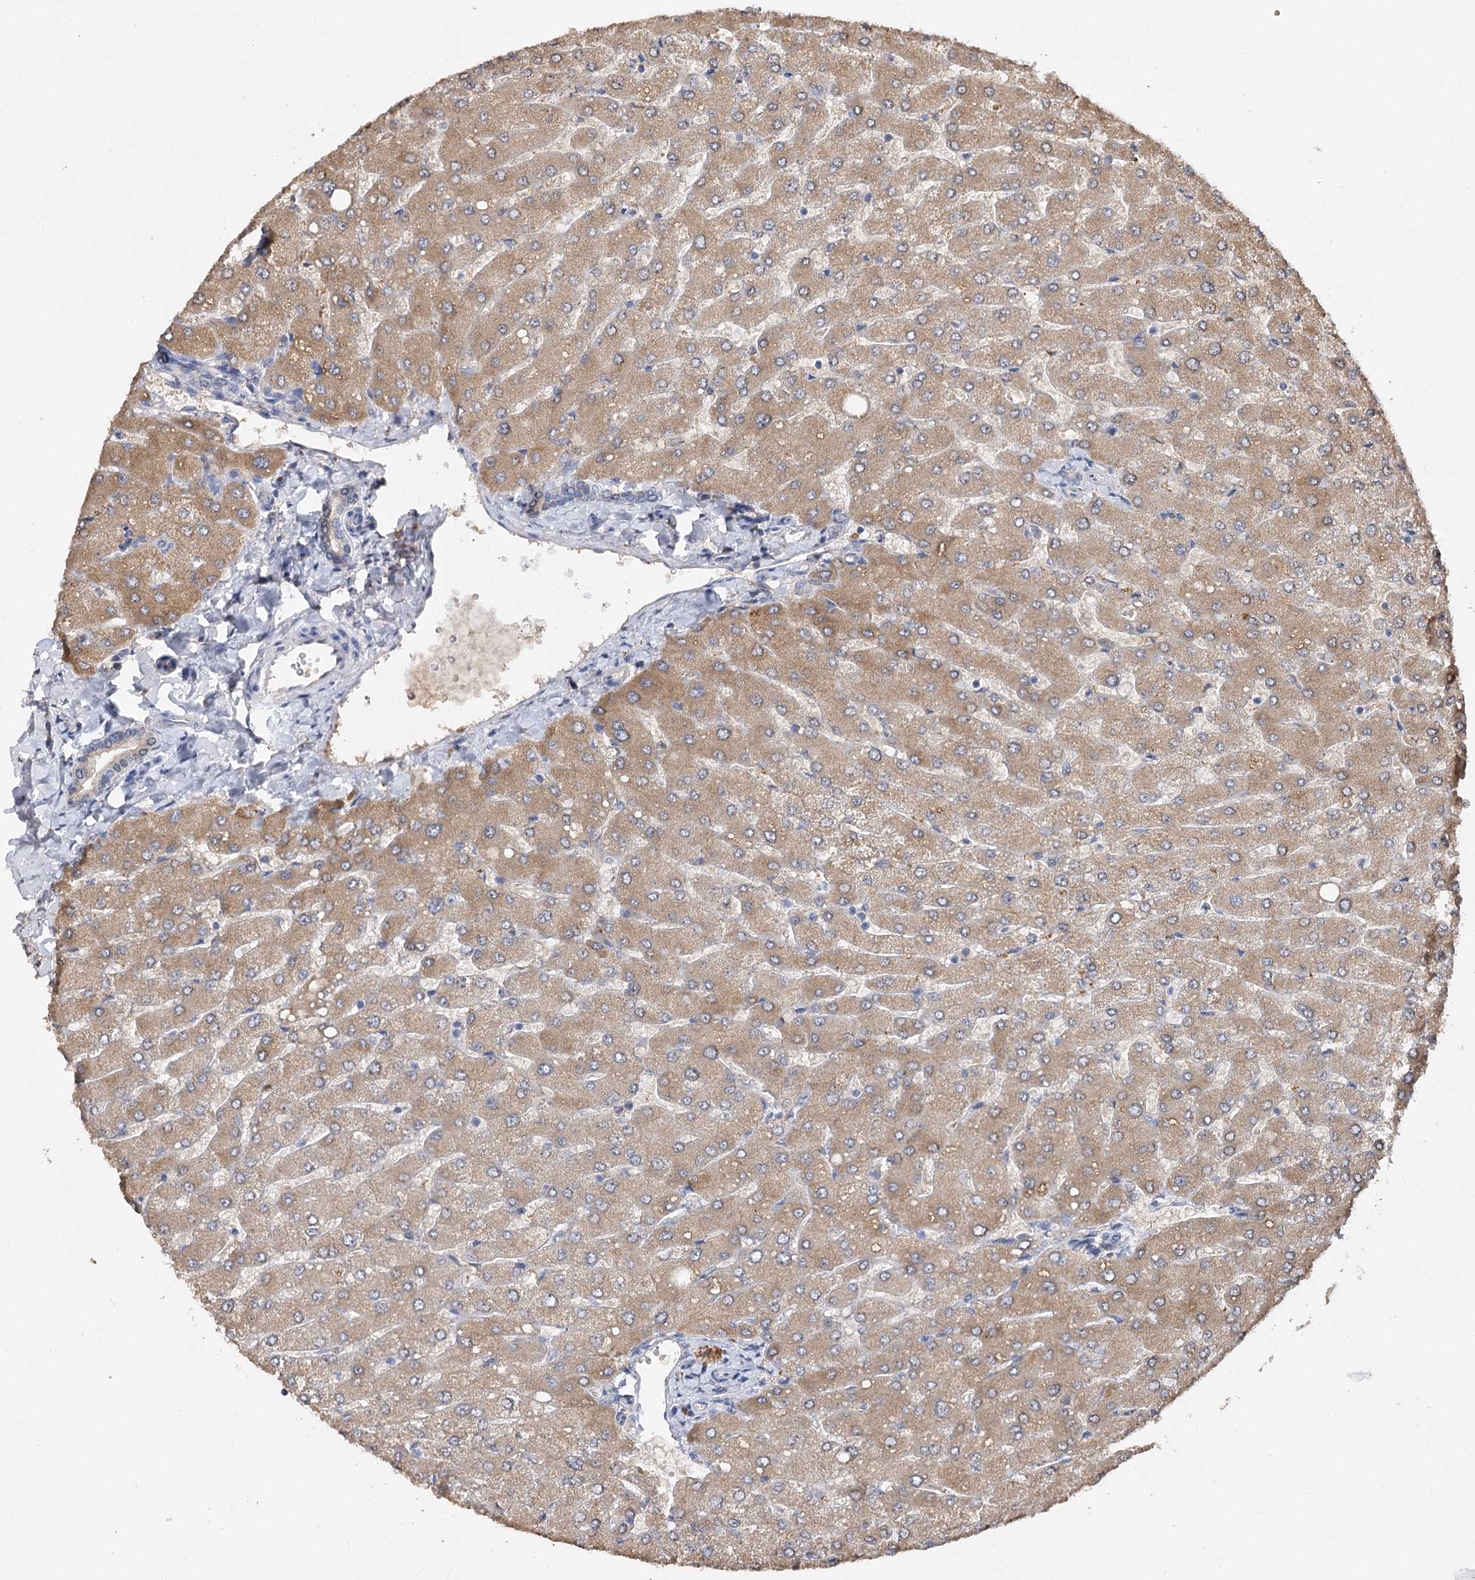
{"staining": {"intensity": "weak", "quantity": ">75%", "location": "cytoplasmic/membranous"}, "tissue": "liver", "cell_type": "Cholangiocytes", "image_type": "normal", "snomed": [{"axis": "morphology", "description": "Normal tissue, NOS"}, {"axis": "topography", "description": "Liver"}], "caption": "High-magnification brightfield microscopy of unremarkable liver stained with DAB (3,3'-diaminobenzidine) (brown) and counterstained with hematoxylin (blue). cholangiocytes exhibit weak cytoplasmic/membranous expression is appreciated in approximately>75% of cells. (DAB IHC, brown staining for protein, blue staining for nuclei).", "gene": "ARL13A", "patient": {"sex": "male", "age": 55}}